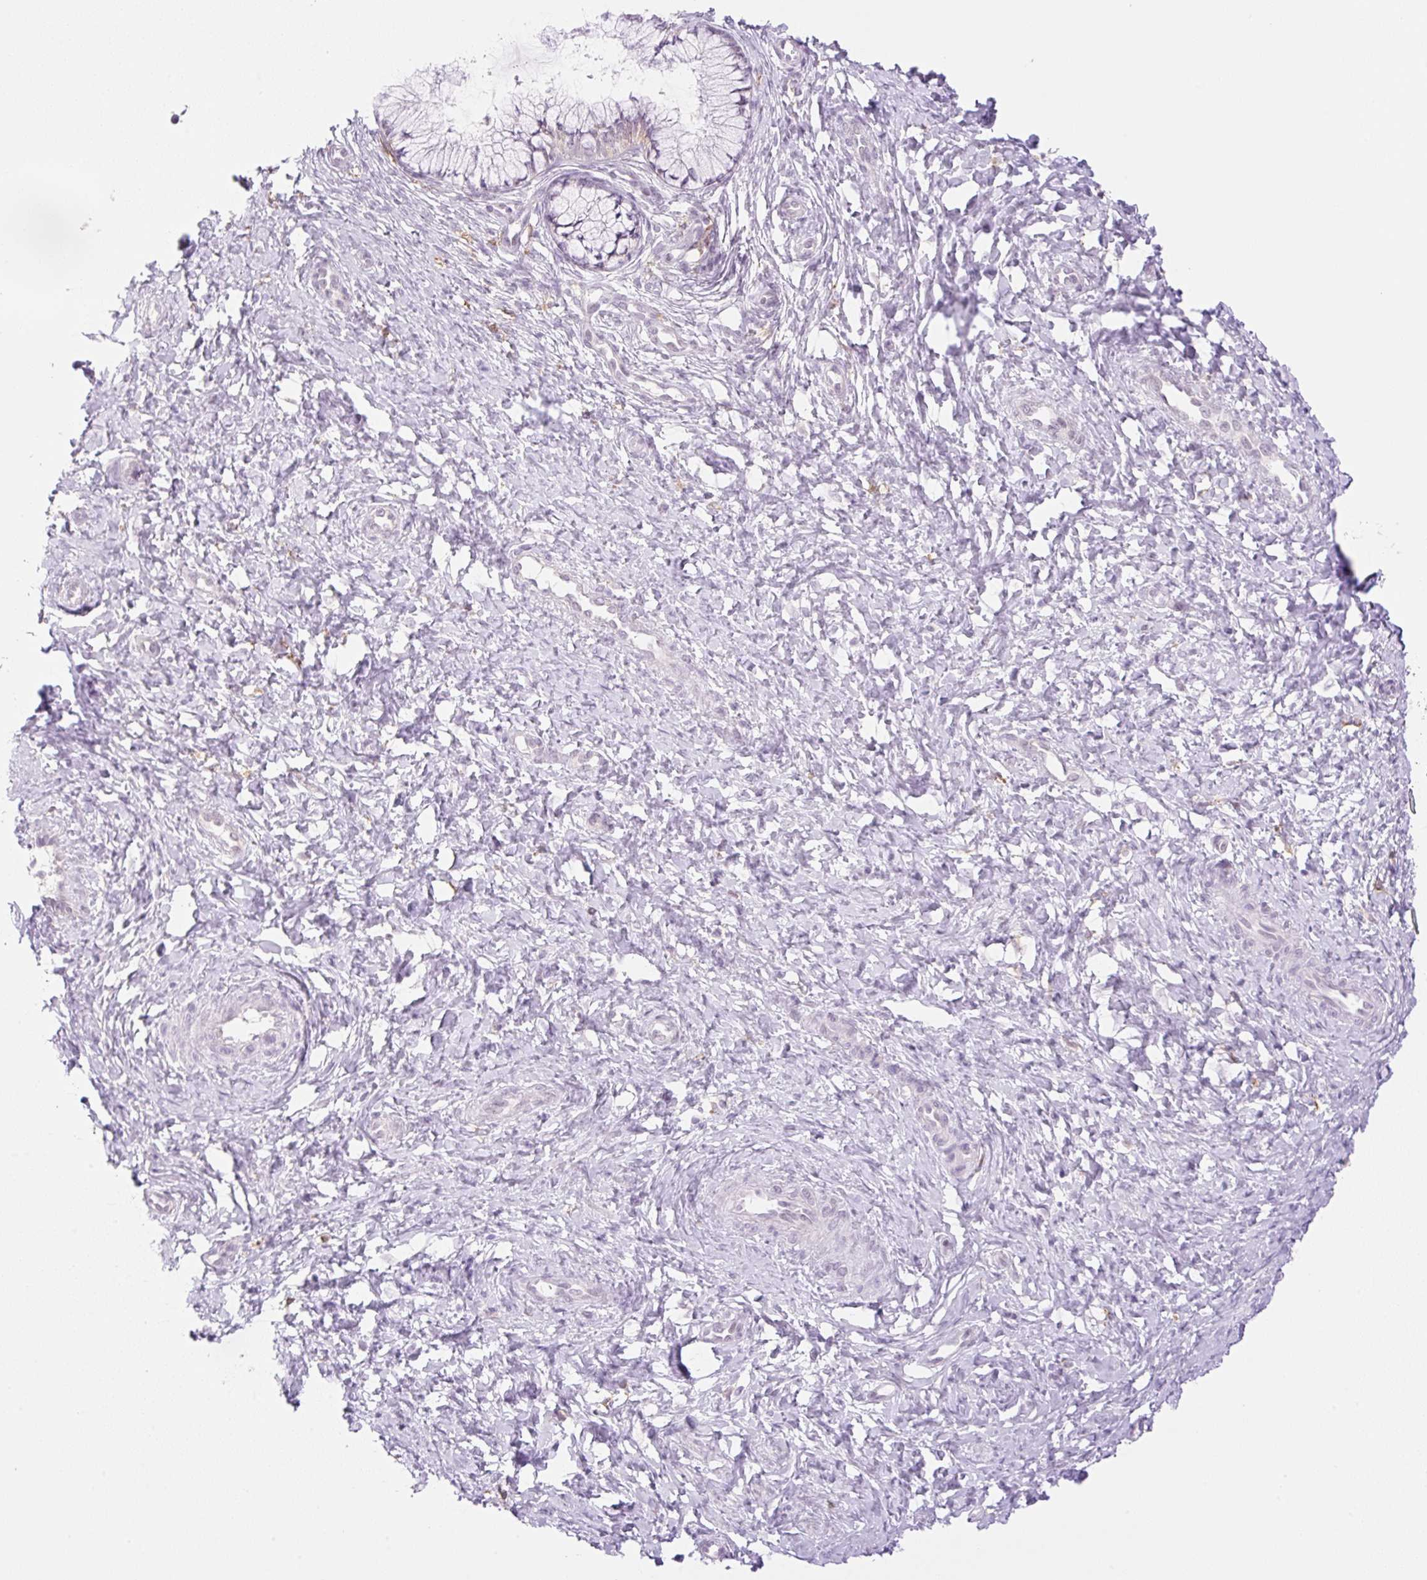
{"staining": {"intensity": "weak", "quantity": "<25%", "location": "cytoplasmic/membranous"}, "tissue": "cervix", "cell_type": "Glandular cells", "image_type": "normal", "snomed": [{"axis": "morphology", "description": "Normal tissue, NOS"}, {"axis": "topography", "description": "Cervix"}], "caption": "IHC histopathology image of normal human cervix stained for a protein (brown), which demonstrates no positivity in glandular cells. The staining is performed using DAB brown chromogen with nuclei counter-stained in using hematoxylin.", "gene": "PALM3", "patient": {"sex": "female", "age": 37}}